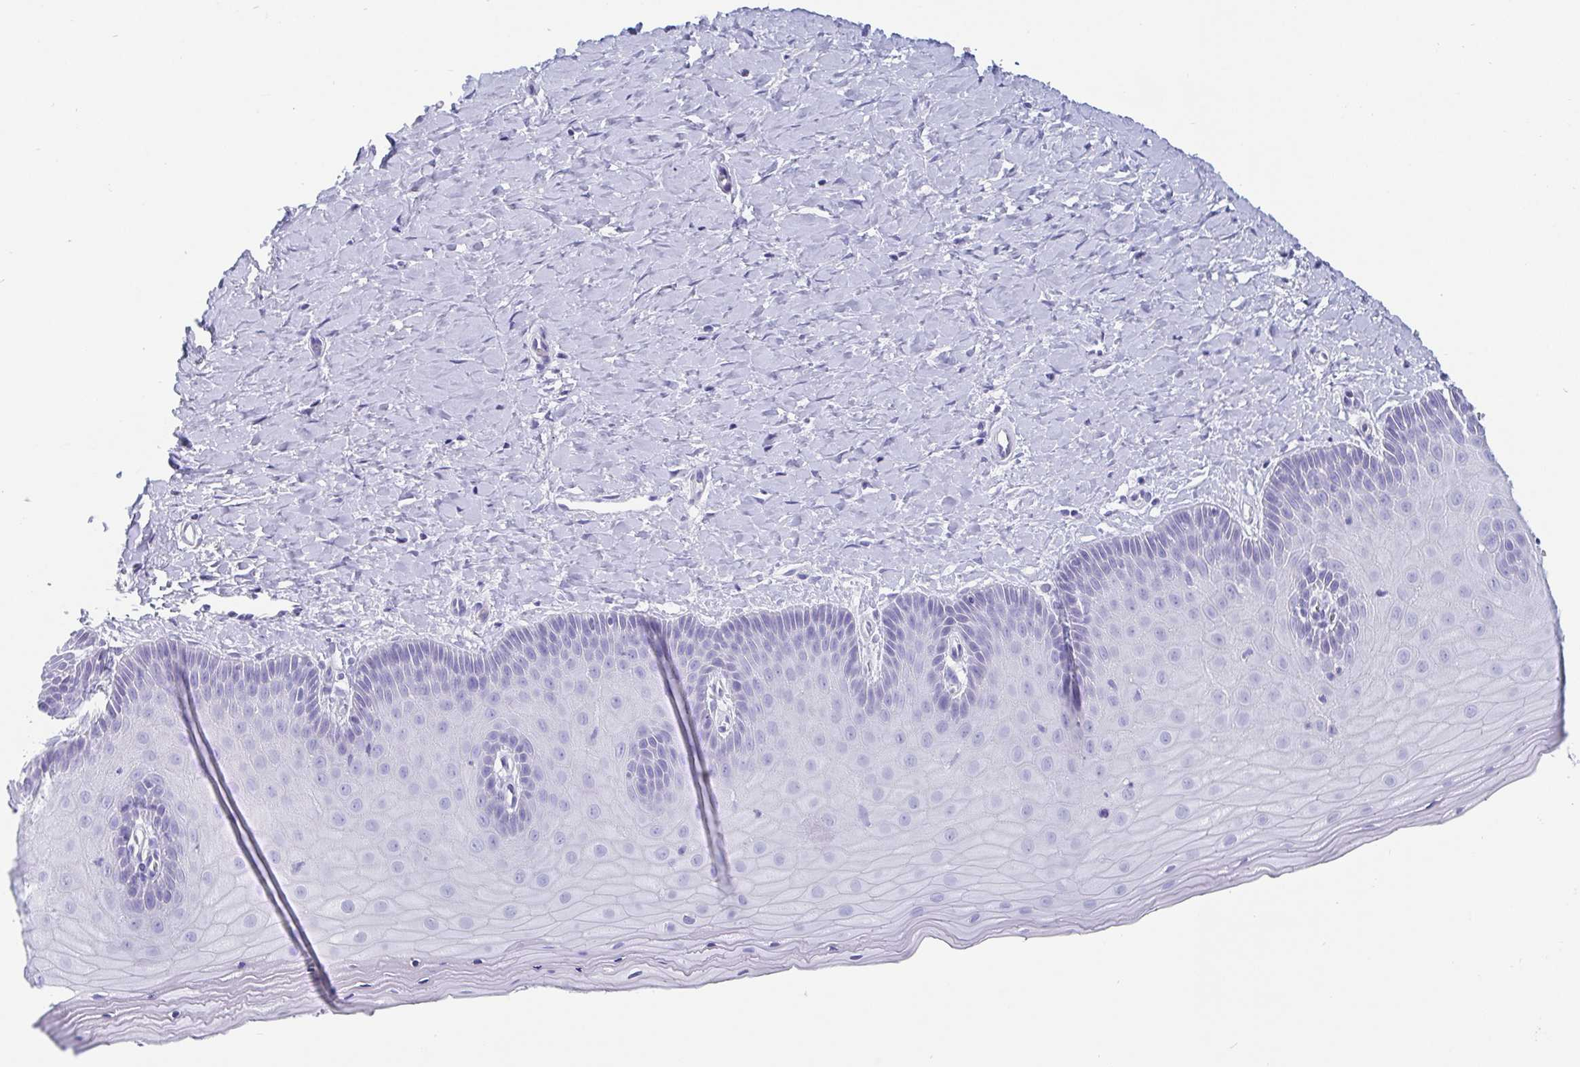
{"staining": {"intensity": "negative", "quantity": "none", "location": "none"}, "tissue": "cervix", "cell_type": "Glandular cells", "image_type": "normal", "snomed": [{"axis": "morphology", "description": "Normal tissue, NOS"}, {"axis": "topography", "description": "Cervix"}], "caption": "Immunohistochemistry (IHC) micrograph of normal cervix: cervix stained with DAB reveals no significant protein expression in glandular cells. Nuclei are stained in blue.", "gene": "SCGN", "patient": {"sex": "female", "age": 37}}